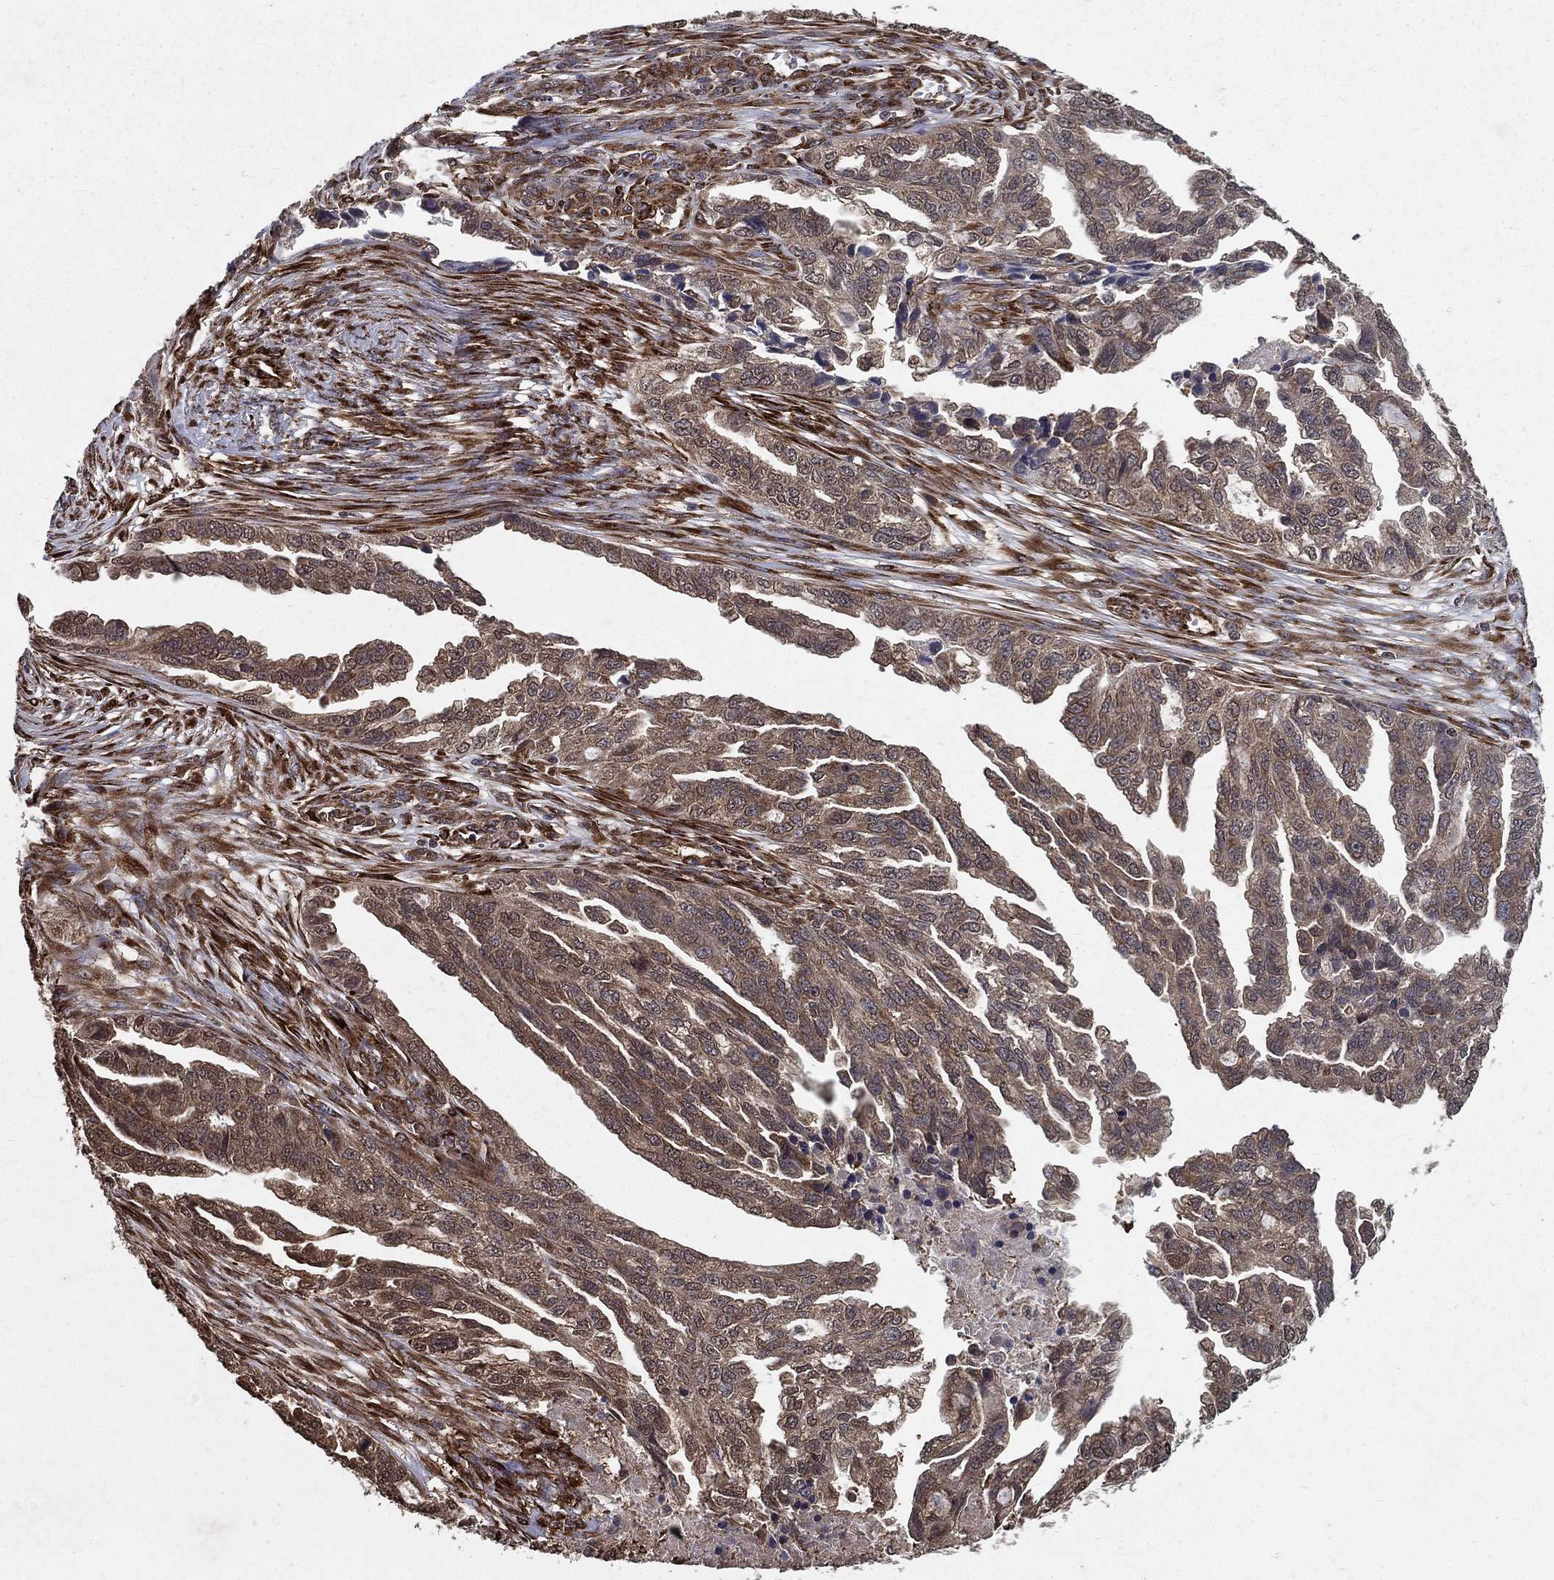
{"staining": {"intensity": "weak", "quantity": ">75%", "location": "cytoplasmic/membranous"}, "tissue": "ovarian cancer", "cell_type": "Tumor cells", "image_type": "cancer", "snomed": [{"axis": "morphology", "description": "Cystadenocarcinoma, serous, NOS"}, {"axis": "topography", "description": "Ovary"}], "caption": "Ovarian cancer (serous cystadenocarcinoma) stained for a protein demonstrates weak cytoplasmic/membranous positivity in tumor cells.", "gene": "CERS2", "patient": {"sex": "female", "age": 51}}